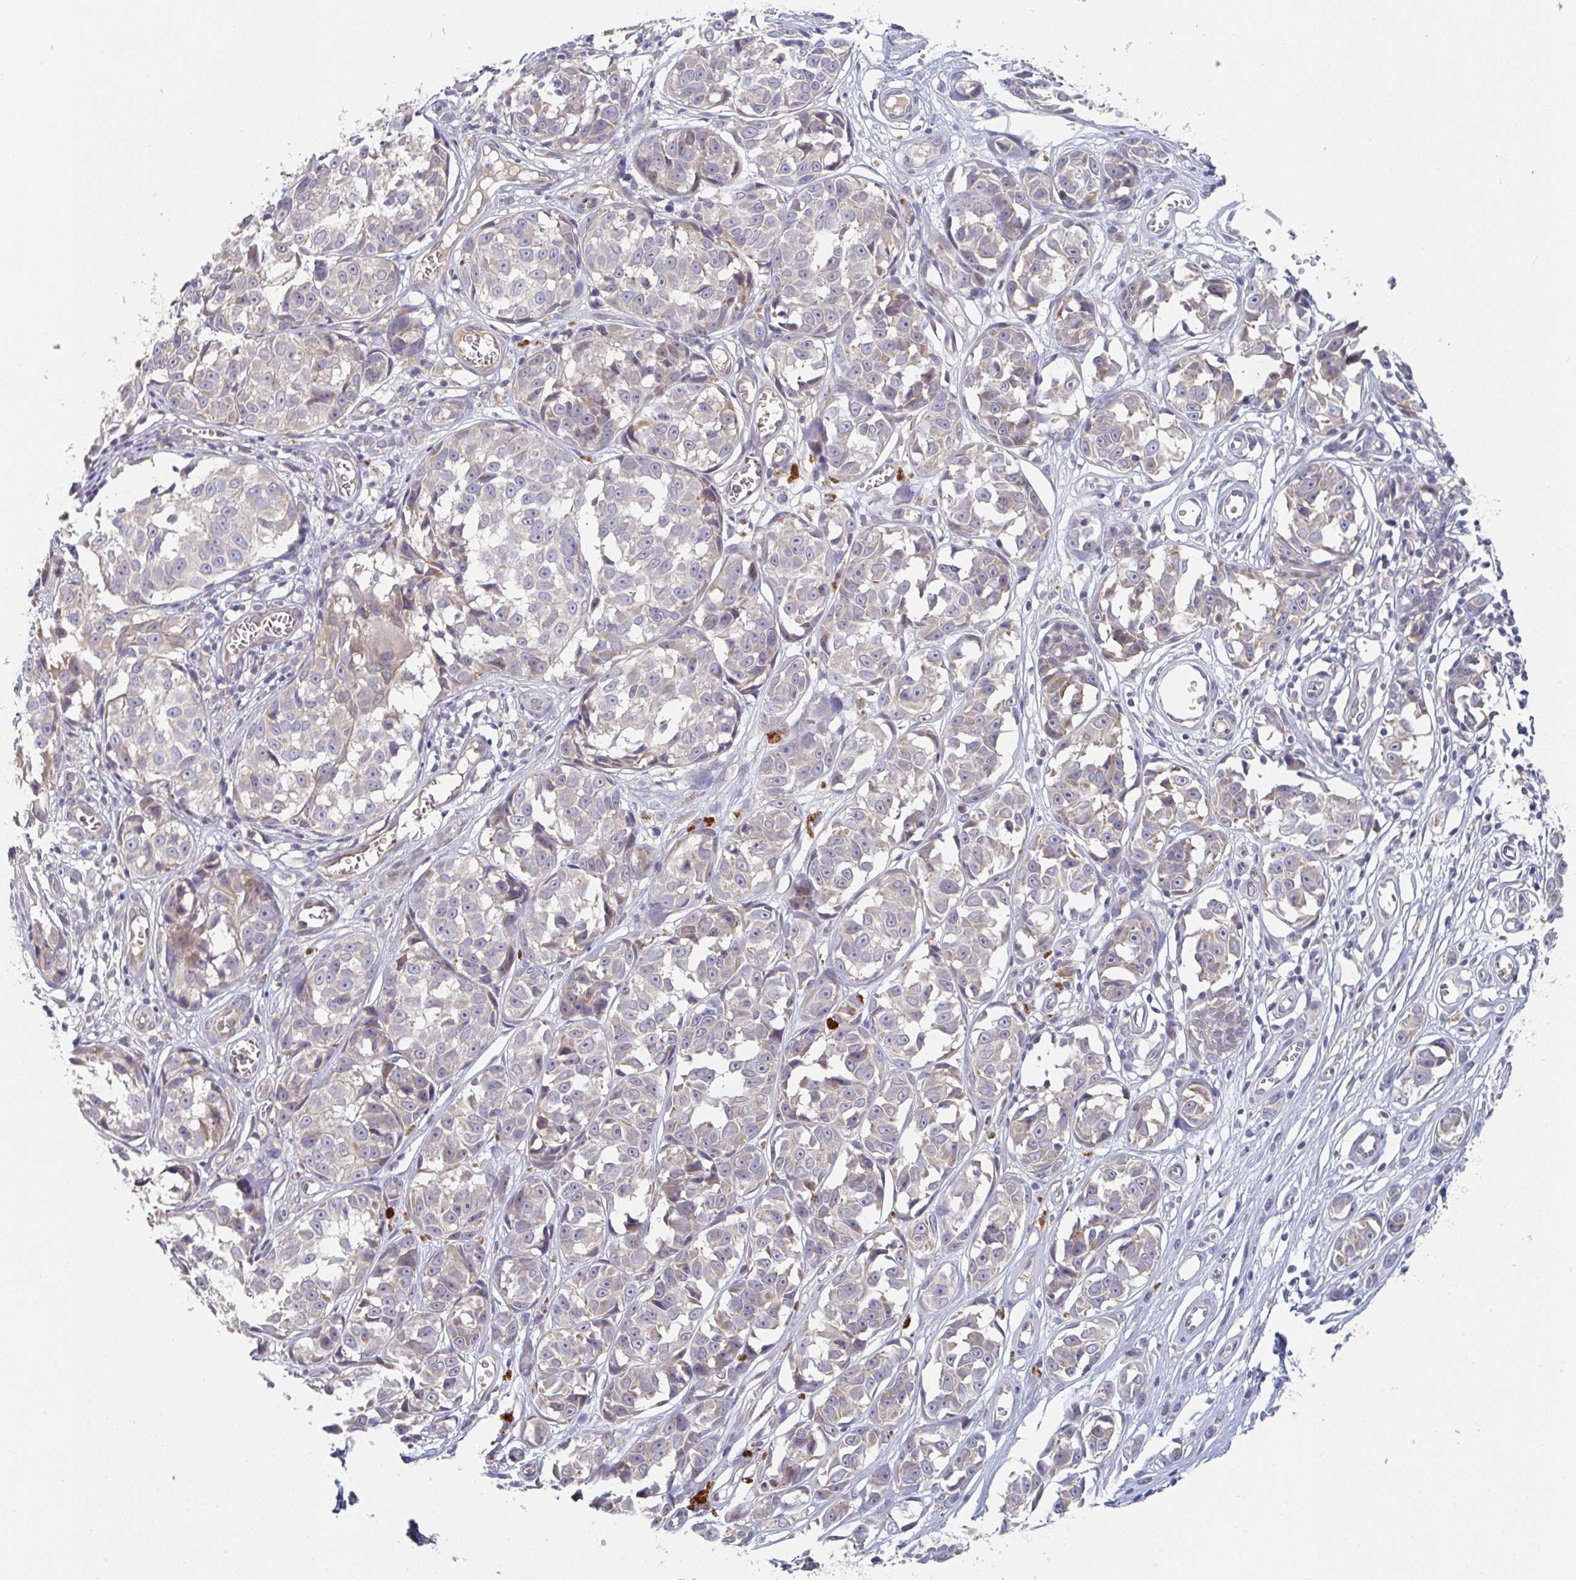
{"staining": {"intensity": "negative", "quantity": "none", "location": "none"}, "tissue": "melanoma", "cell_type": "Tumor cells", "image_type": "cancer", "snomed": [{"axis": "morphology", "description": "Malignant melanoma, NOS"}, {"axis": "topography", "description": "Skin"}], "caption": "Immunohistochemistry (IHC) photomicrograph of melanoma stained for a protein (brown), which displays no staining in tumor cells.", "gene": "ELOVL1", "patient": {"sex": "male", "age": 73}}